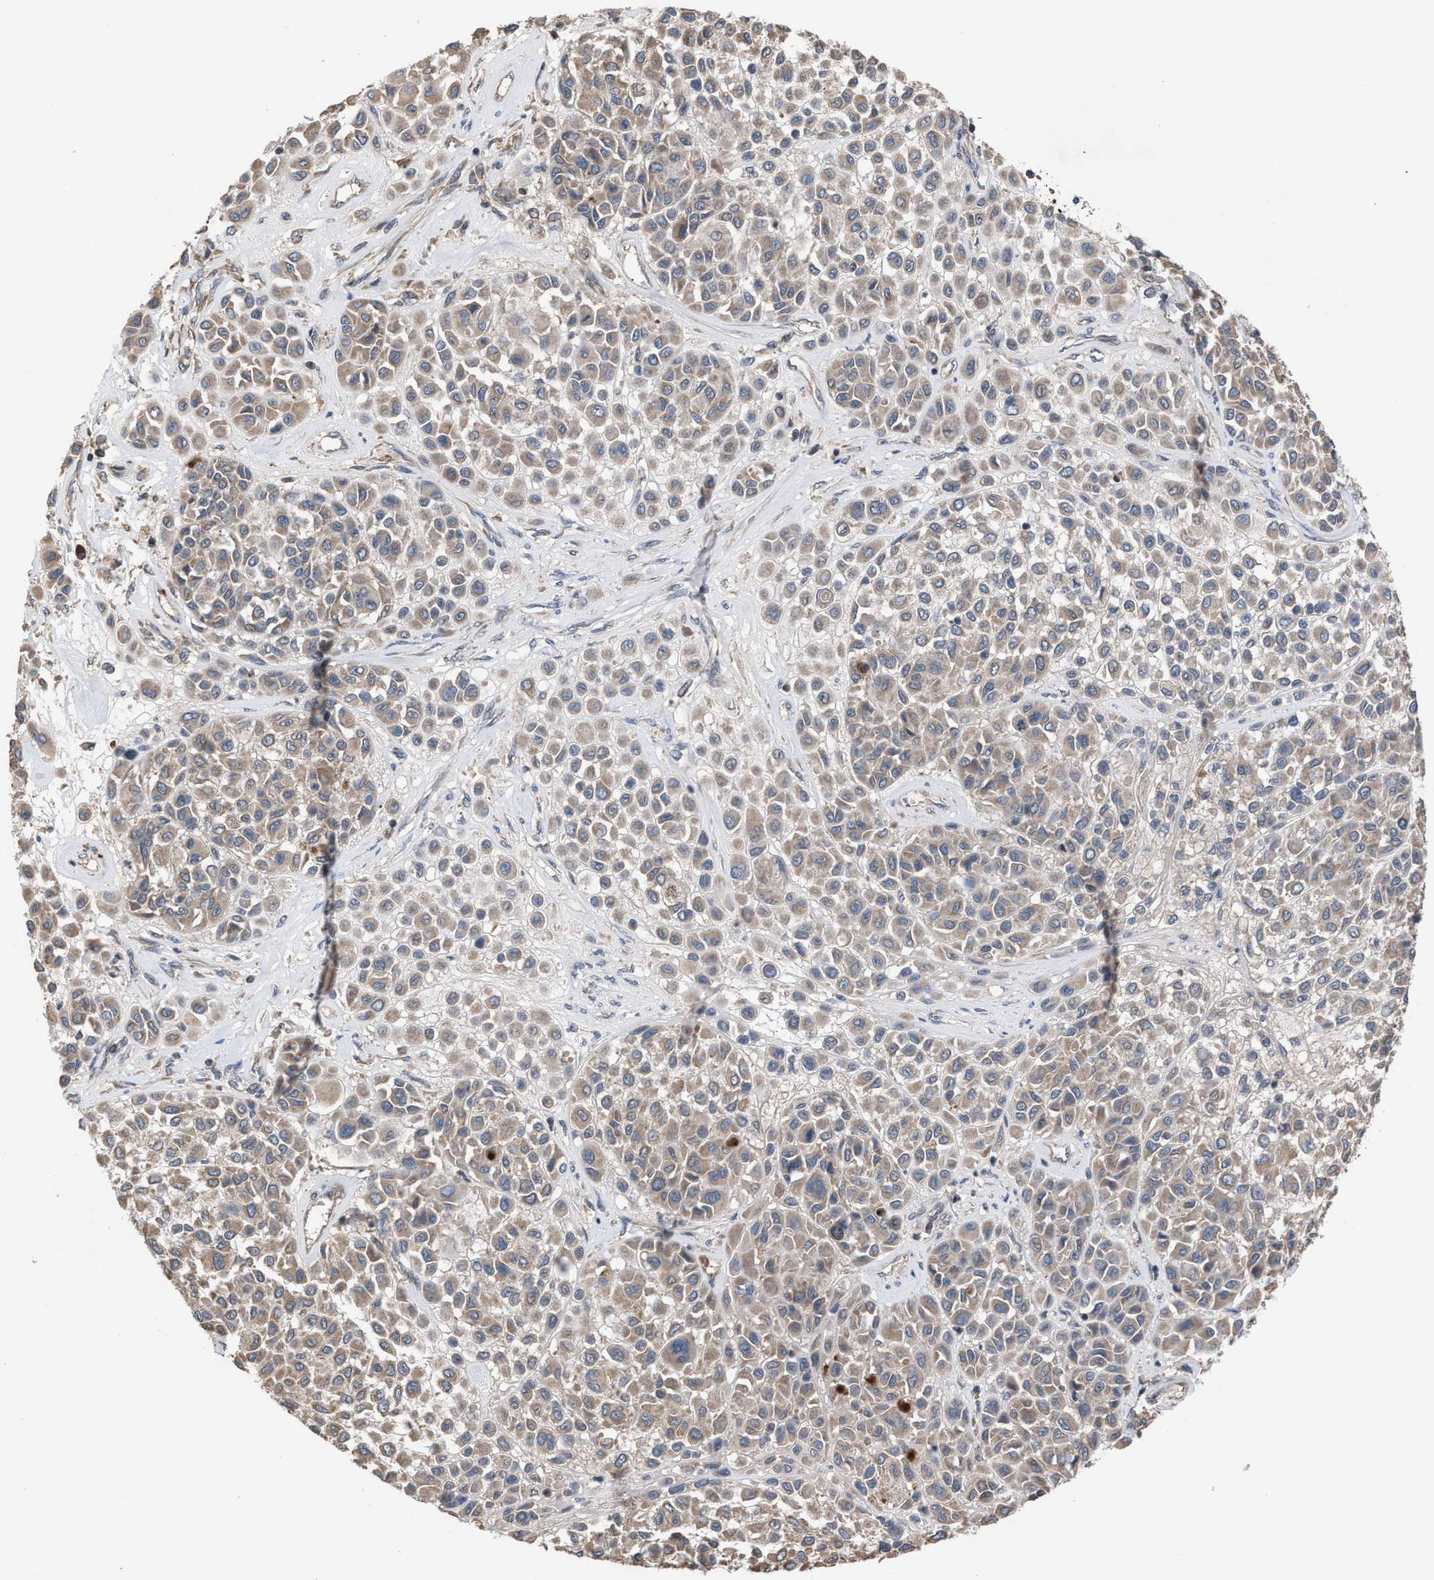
{"staining": {"intensity": "weak", "quantity": ">75%", "location": "cytoplasmic/membranous"}, "tissue": "melanoma", "cell_type": "Tumor cells", "image_type": "cancer", "snomed": [{"axis": "morphology", "description": "Malignant melanoma, Metastatic site"}, {"axis": "topography", "description": "Soft tissue"}], "caption": "This photomicrograph exhibits melanoma stained with IHC to label a protein in brown. The cytoplasmic/membranous of tumor cells show weak positivity for the protein. Nuclei are counter-stained blue.", "gene": "C9orf78", "patient": {"sex": "male", "age": 41}}